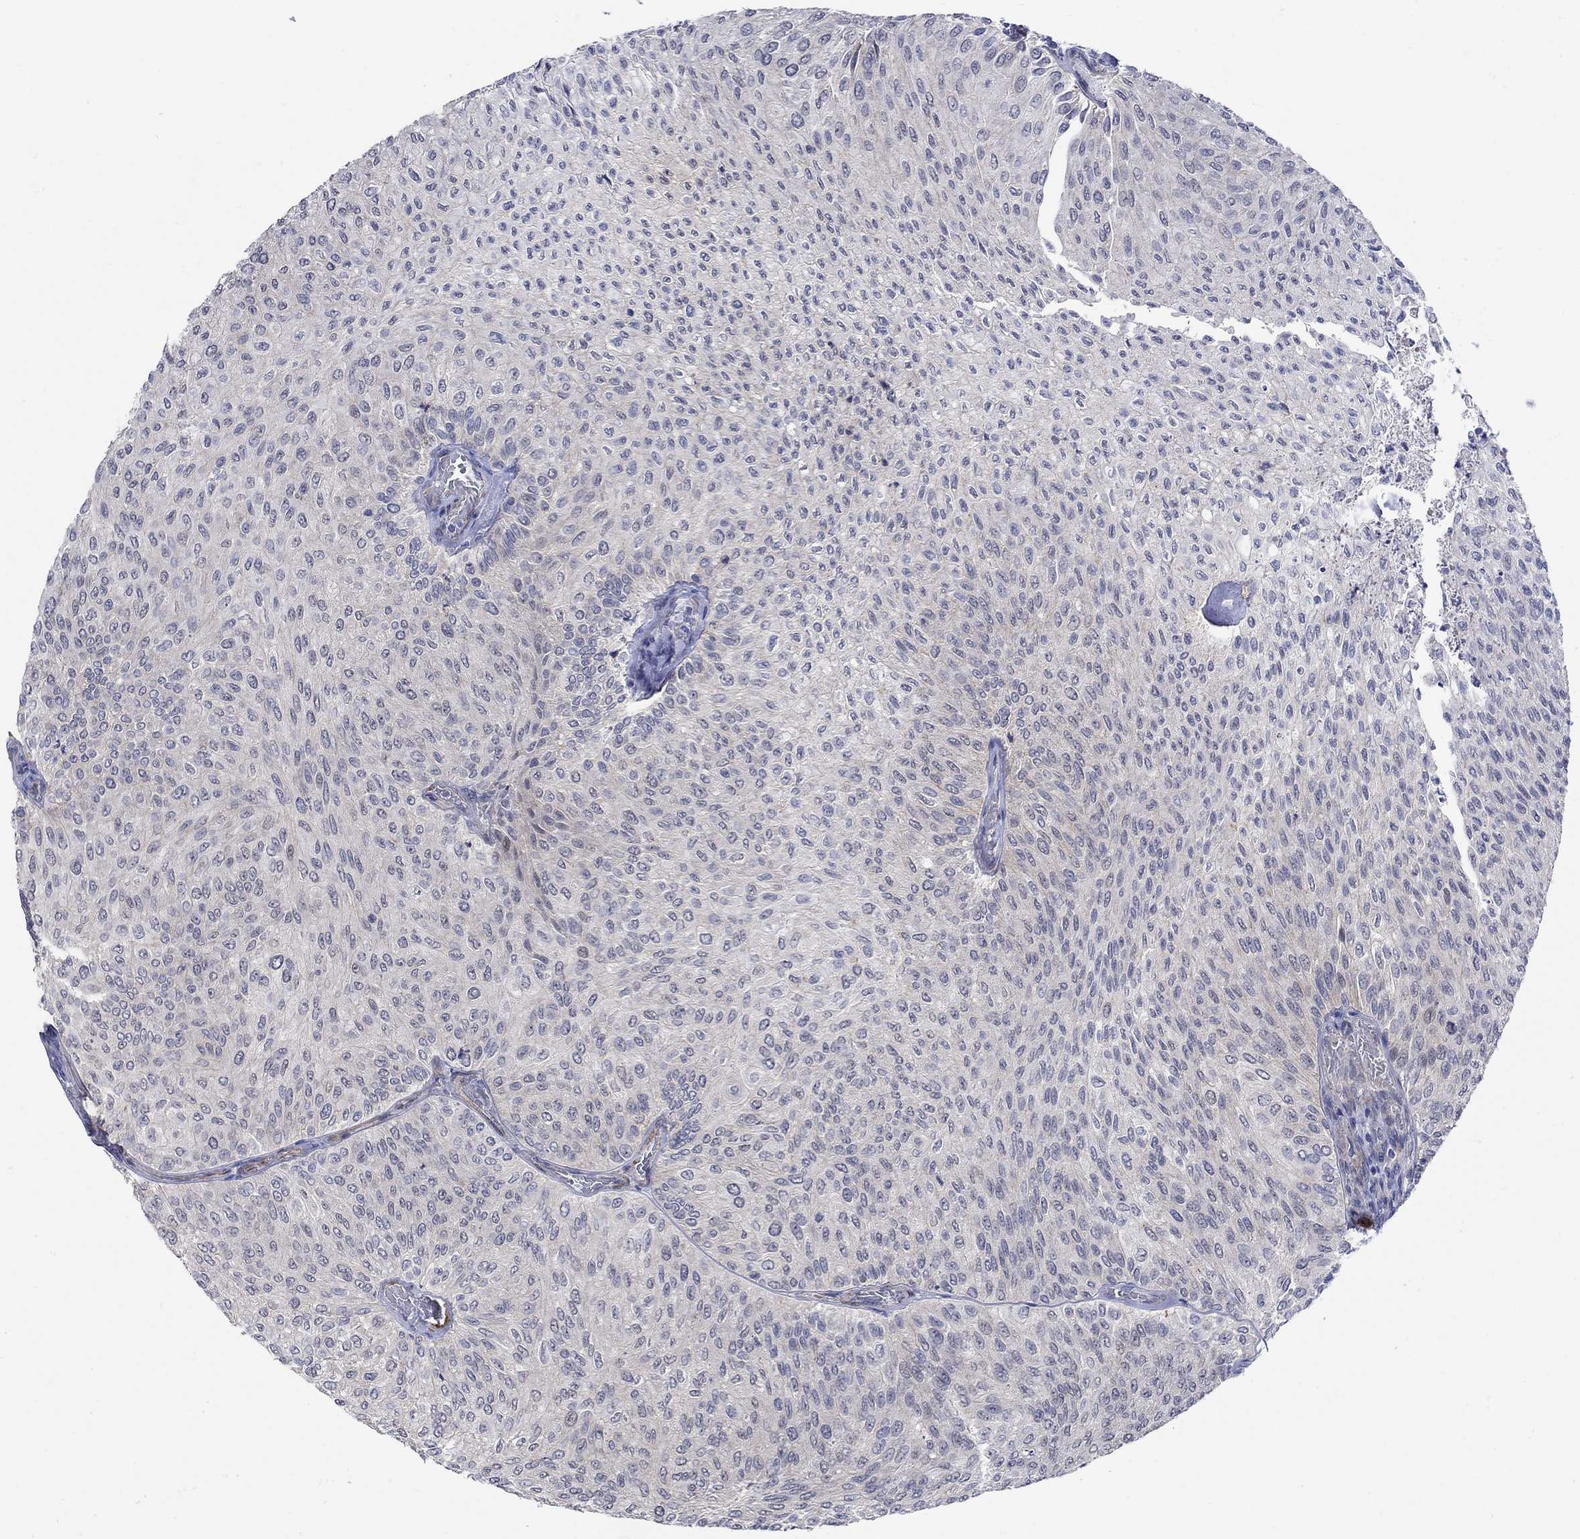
{"staining": {"intensity": "negative", "quantity": "none", "location": "none"}, "tissue": "urothelial cancer", "cell_type": "Tumor cells", "image_type": "cancer", "snomed": [{"axis": "morphology", "description": "Urothelial carcinoma, Low grade"}, {"axis": "topography", "description": "Urinary bladder"}], "caption": "DAB immunohistochemical staining of urothelial carcinoma (low-grade) displays no significant expression in tumor cells. The staining is performed using DAB (3,3'-diaminobenzidine) brown chromogen with nuclei counter-stained in using hematoxylin.", "gene": "SCN7A", "patient": {"sex": "male", "age": 78}}